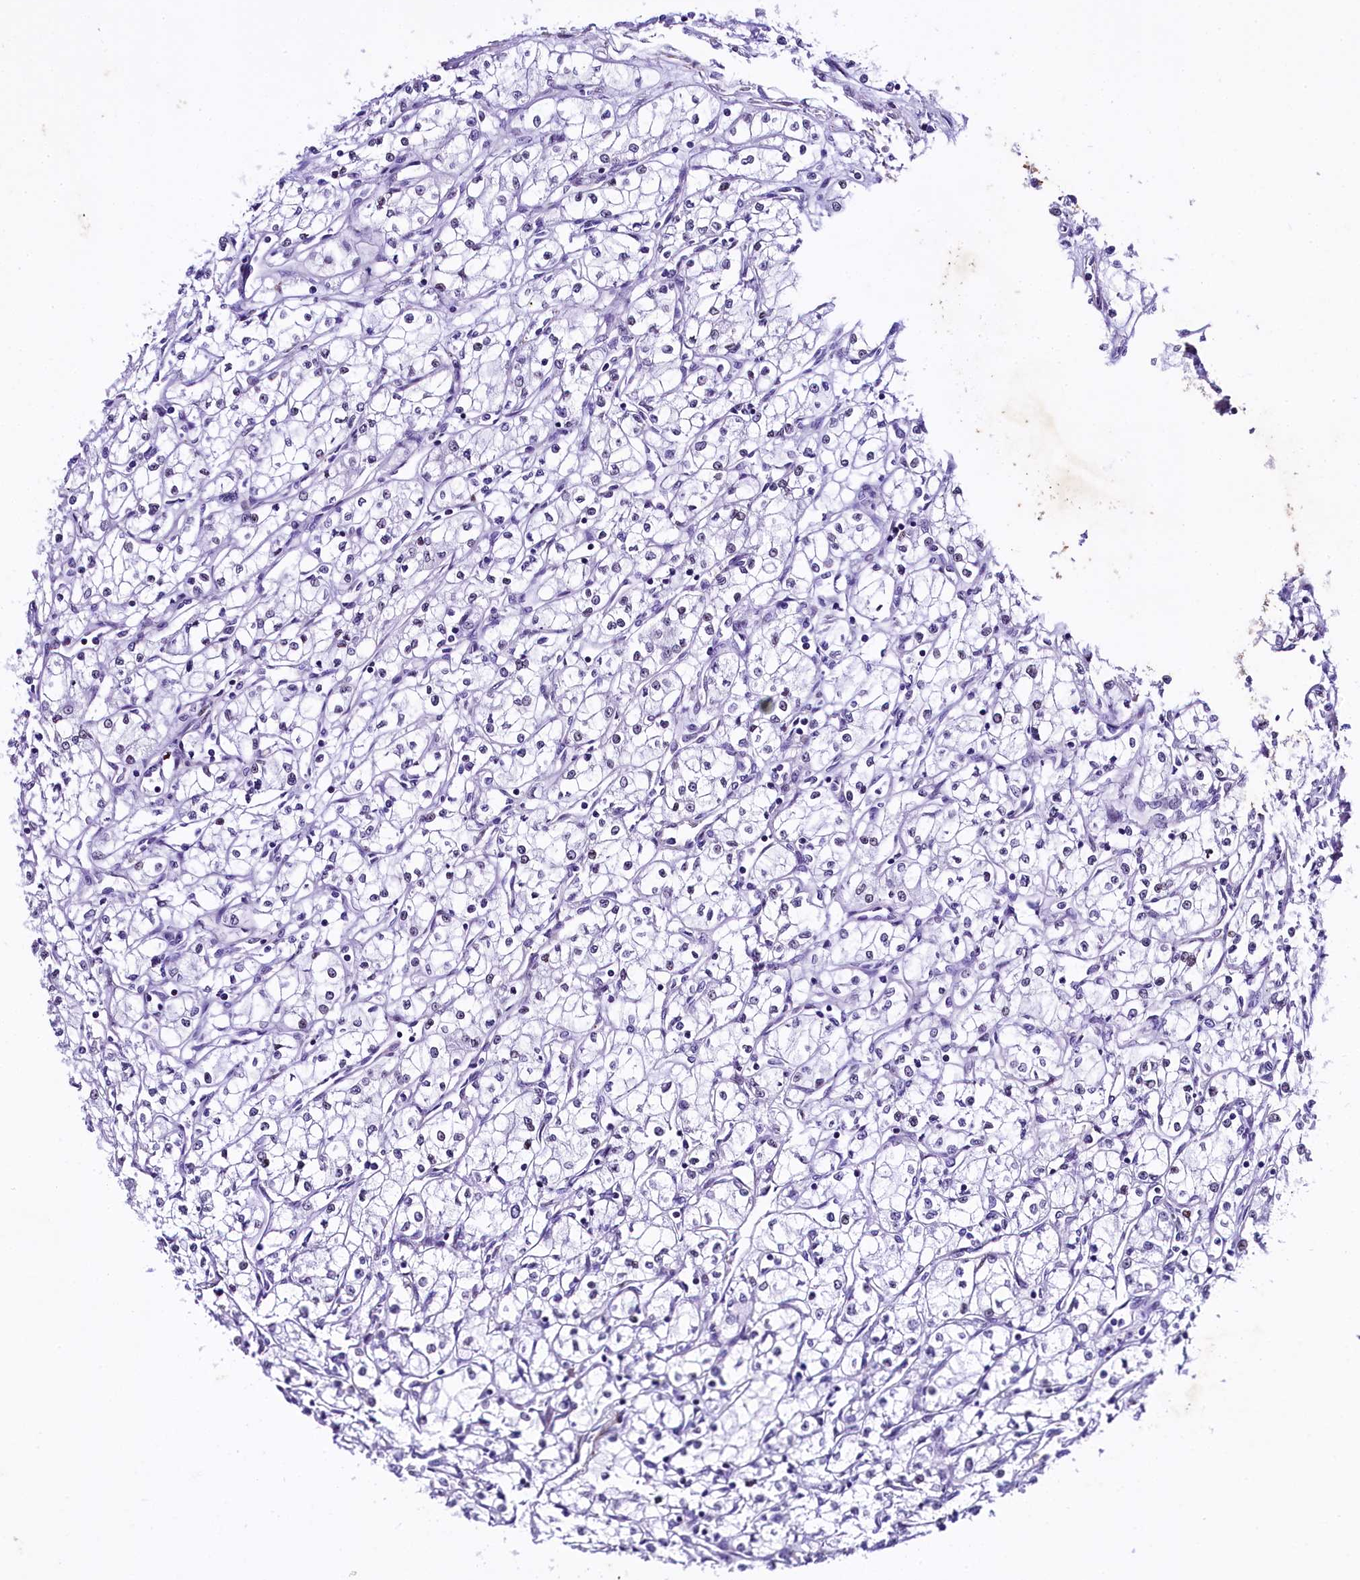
{"staining": {"intensity": "negative", "quantity": "none", "location": "none"}, "tissue": "renal cancer", "cell_type": "Tumor cells", "image_type": "cancer", "snomed": [{"axis": "morphology", "description": "Adenocarcinoma, NOS"}, {"axis": "topography", "description": "Kidney"}], "caption": "High magnification brightfield microscopy of adenocarcinoma (renal) stained with DAB (brown) and counterstained with hematoxylin (blue): tumor cells show no significant positivity.", "gene": "SAMD10", "patient": {"sex": "male", "age": 59}}